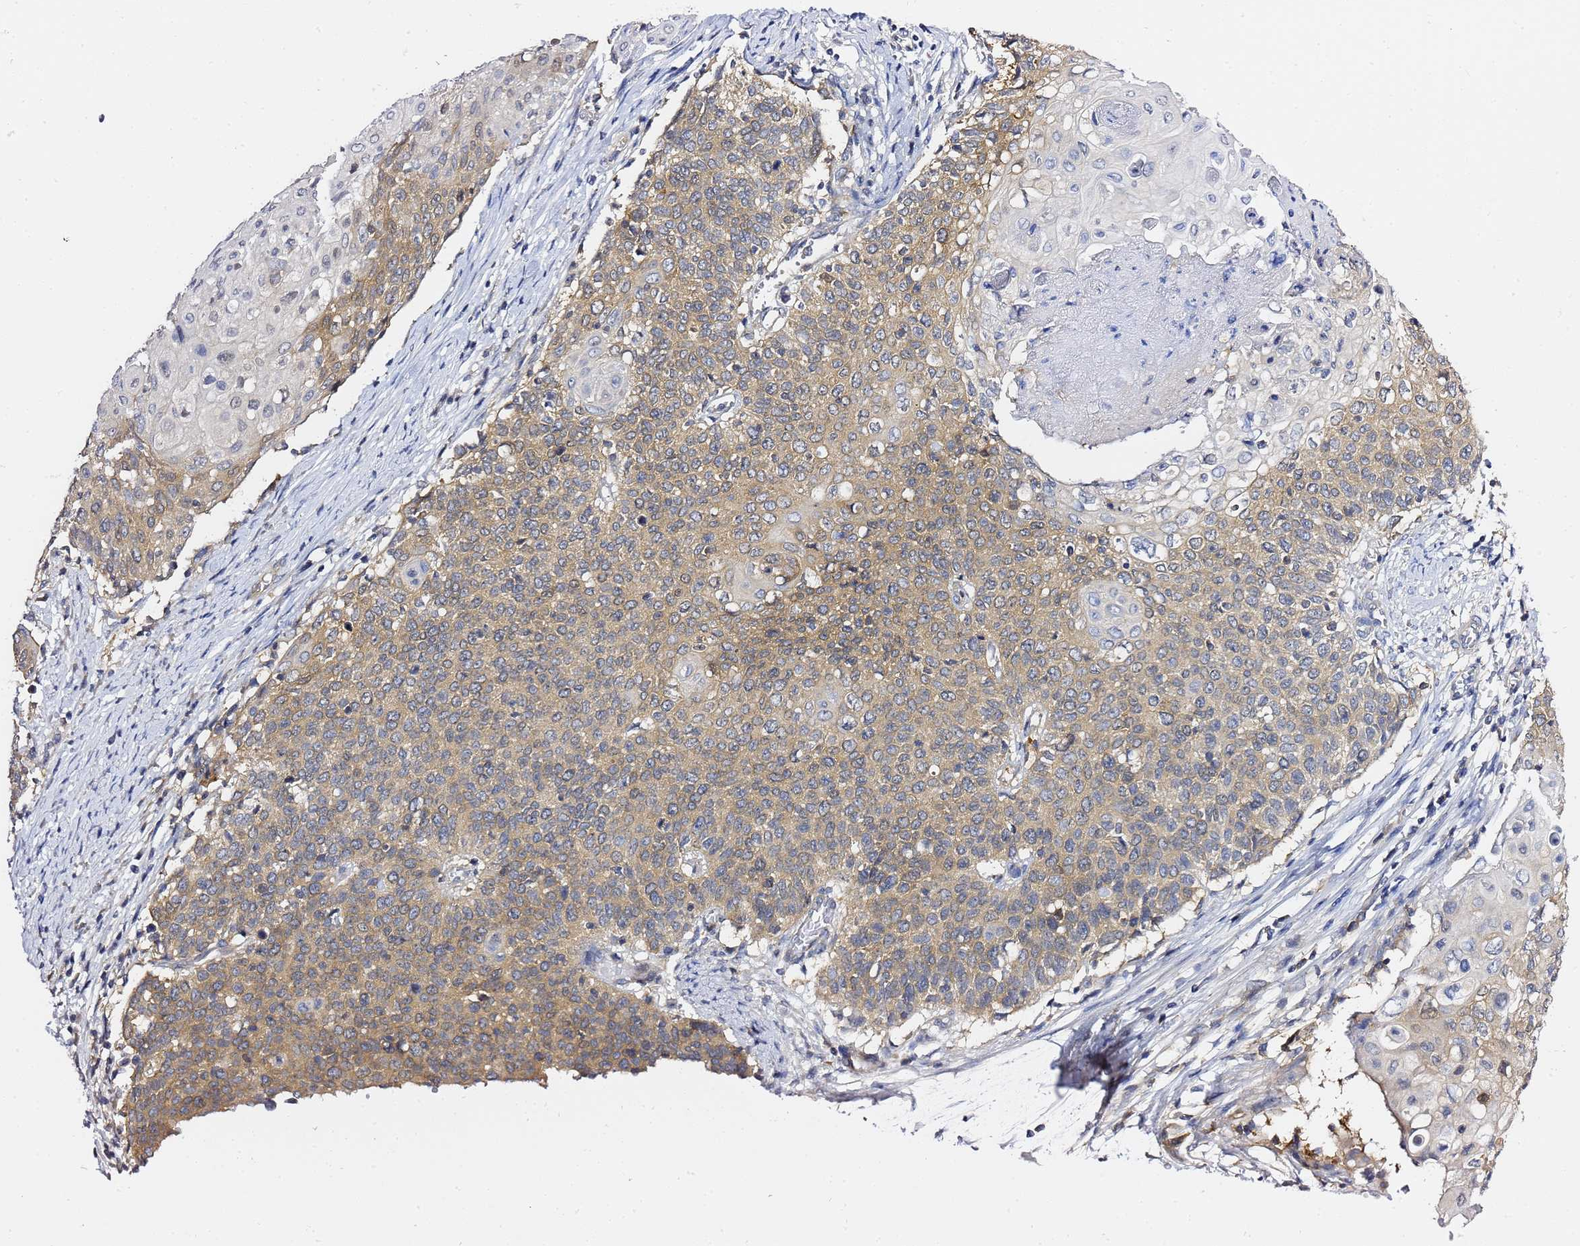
{"staining": {"intensity": "weak", "quantity": ">75%", "location": "cytoplasmic/membranous"}, "tissue": "cervical cancer", "cell_type": "Tumor cells", "image_type": "cancer", "snomed": [{"axis": "morphology", "description": "Squamous cell carcinoma, NOS"}, {"axis": "topography", "description": "Cervix"}], "caption": "The immunohistochemical stain highlights weak cytoplasmic/membranous staining in tumor cells of cervical cancer (squamous cell carcinoma) tissue.", "gene": "LENG1", "patient": {"sex": "female", "age": 39}}